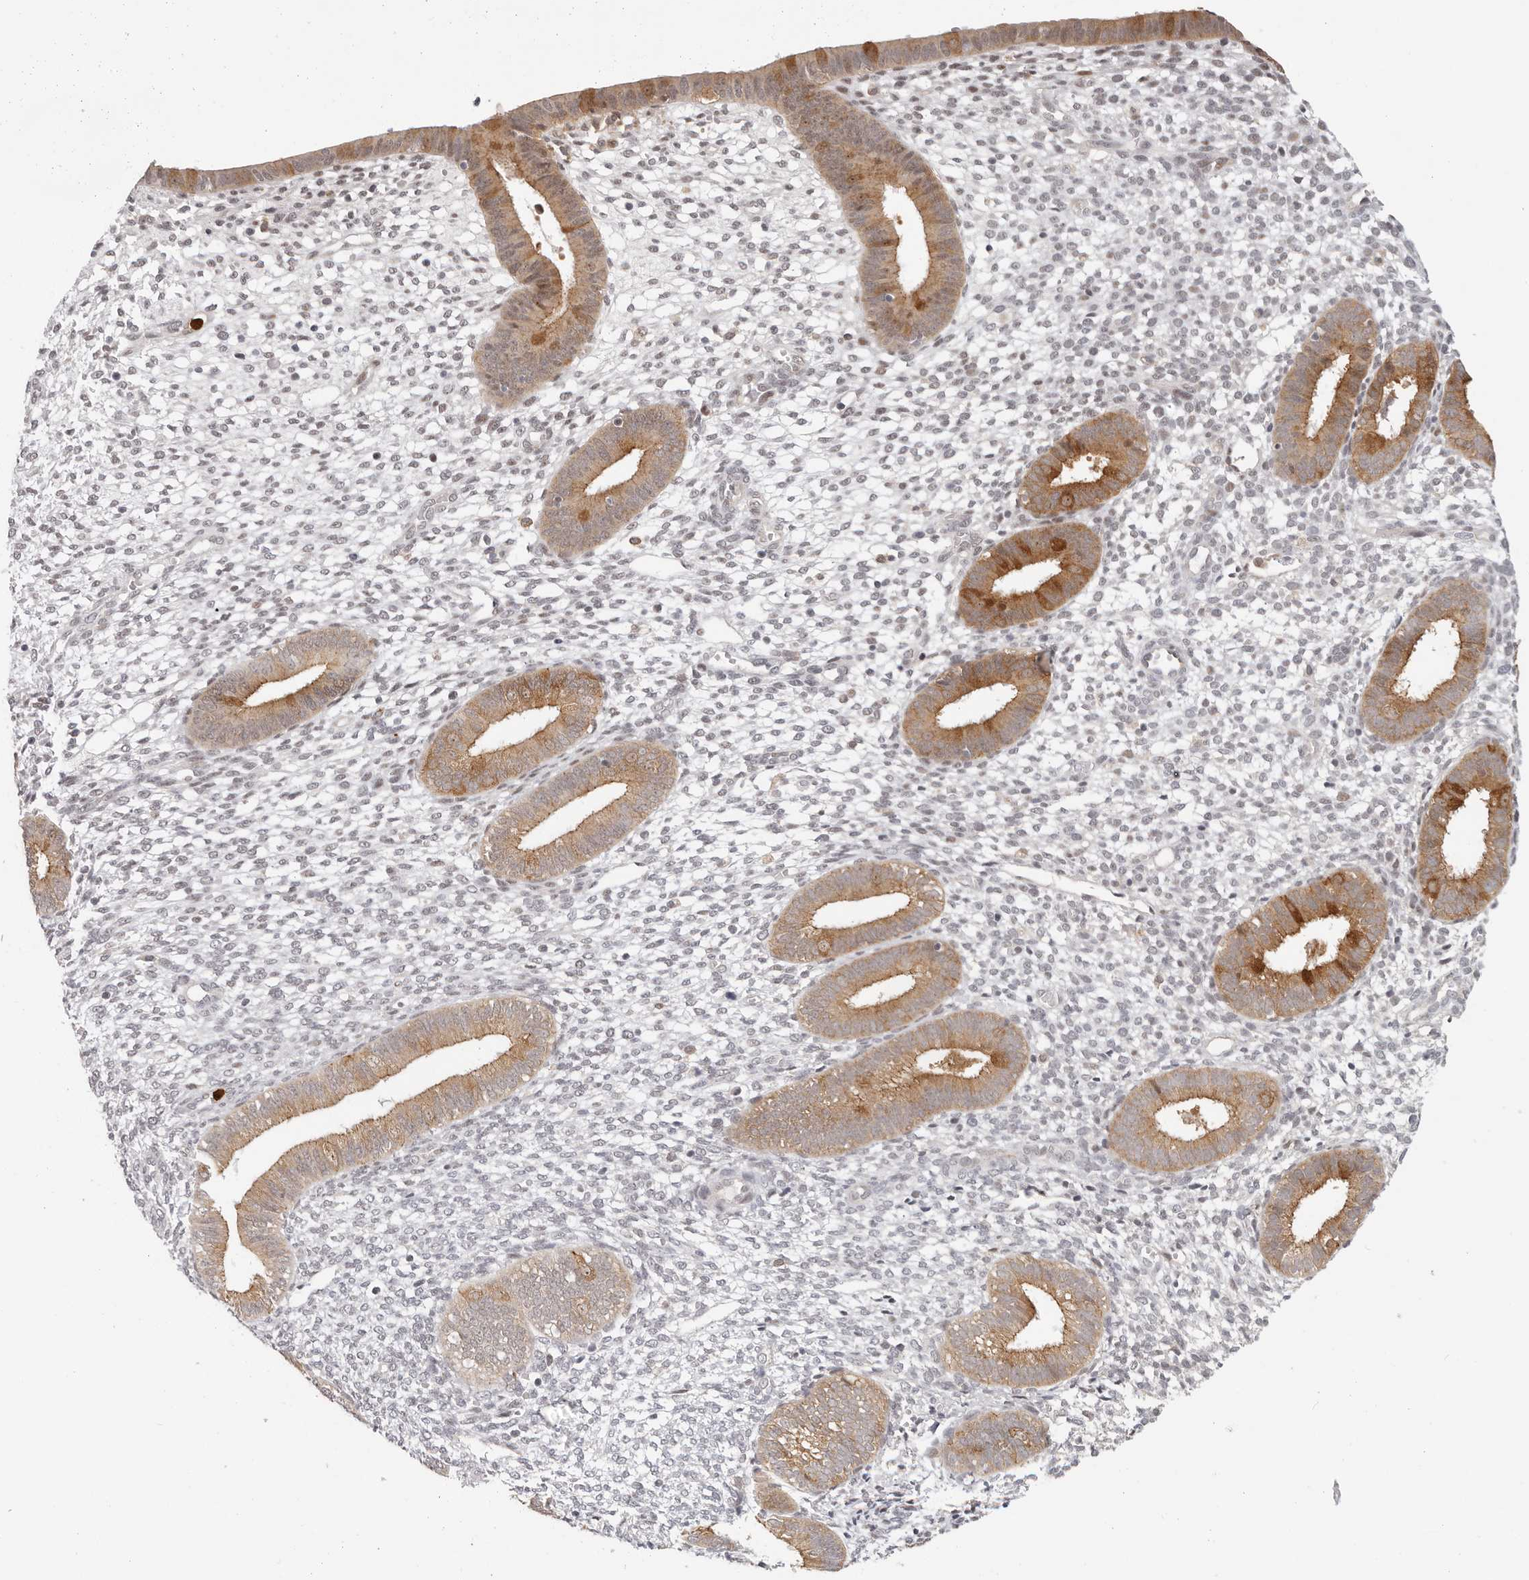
{"staining": {"intensity": "negative", "quantity": "none", "location": "none"}, "tissue": "endometrium", "cell_type": "Cells in endometrial stroma", "image_type": "normal", "snomed": [{"axis": "morphology", "description": "Normal tissue, NOS"}, {"axis": "topography", "description": "Endometrium"}], "caption": "DAB (3,3'-diaminobenzidine) immunohistochemical staining of unremarkable endometrium shows no significant staining in cells in endometrial stroma.", "gene": "AFDN", "patient": {"sex": "female", "age": 46}}